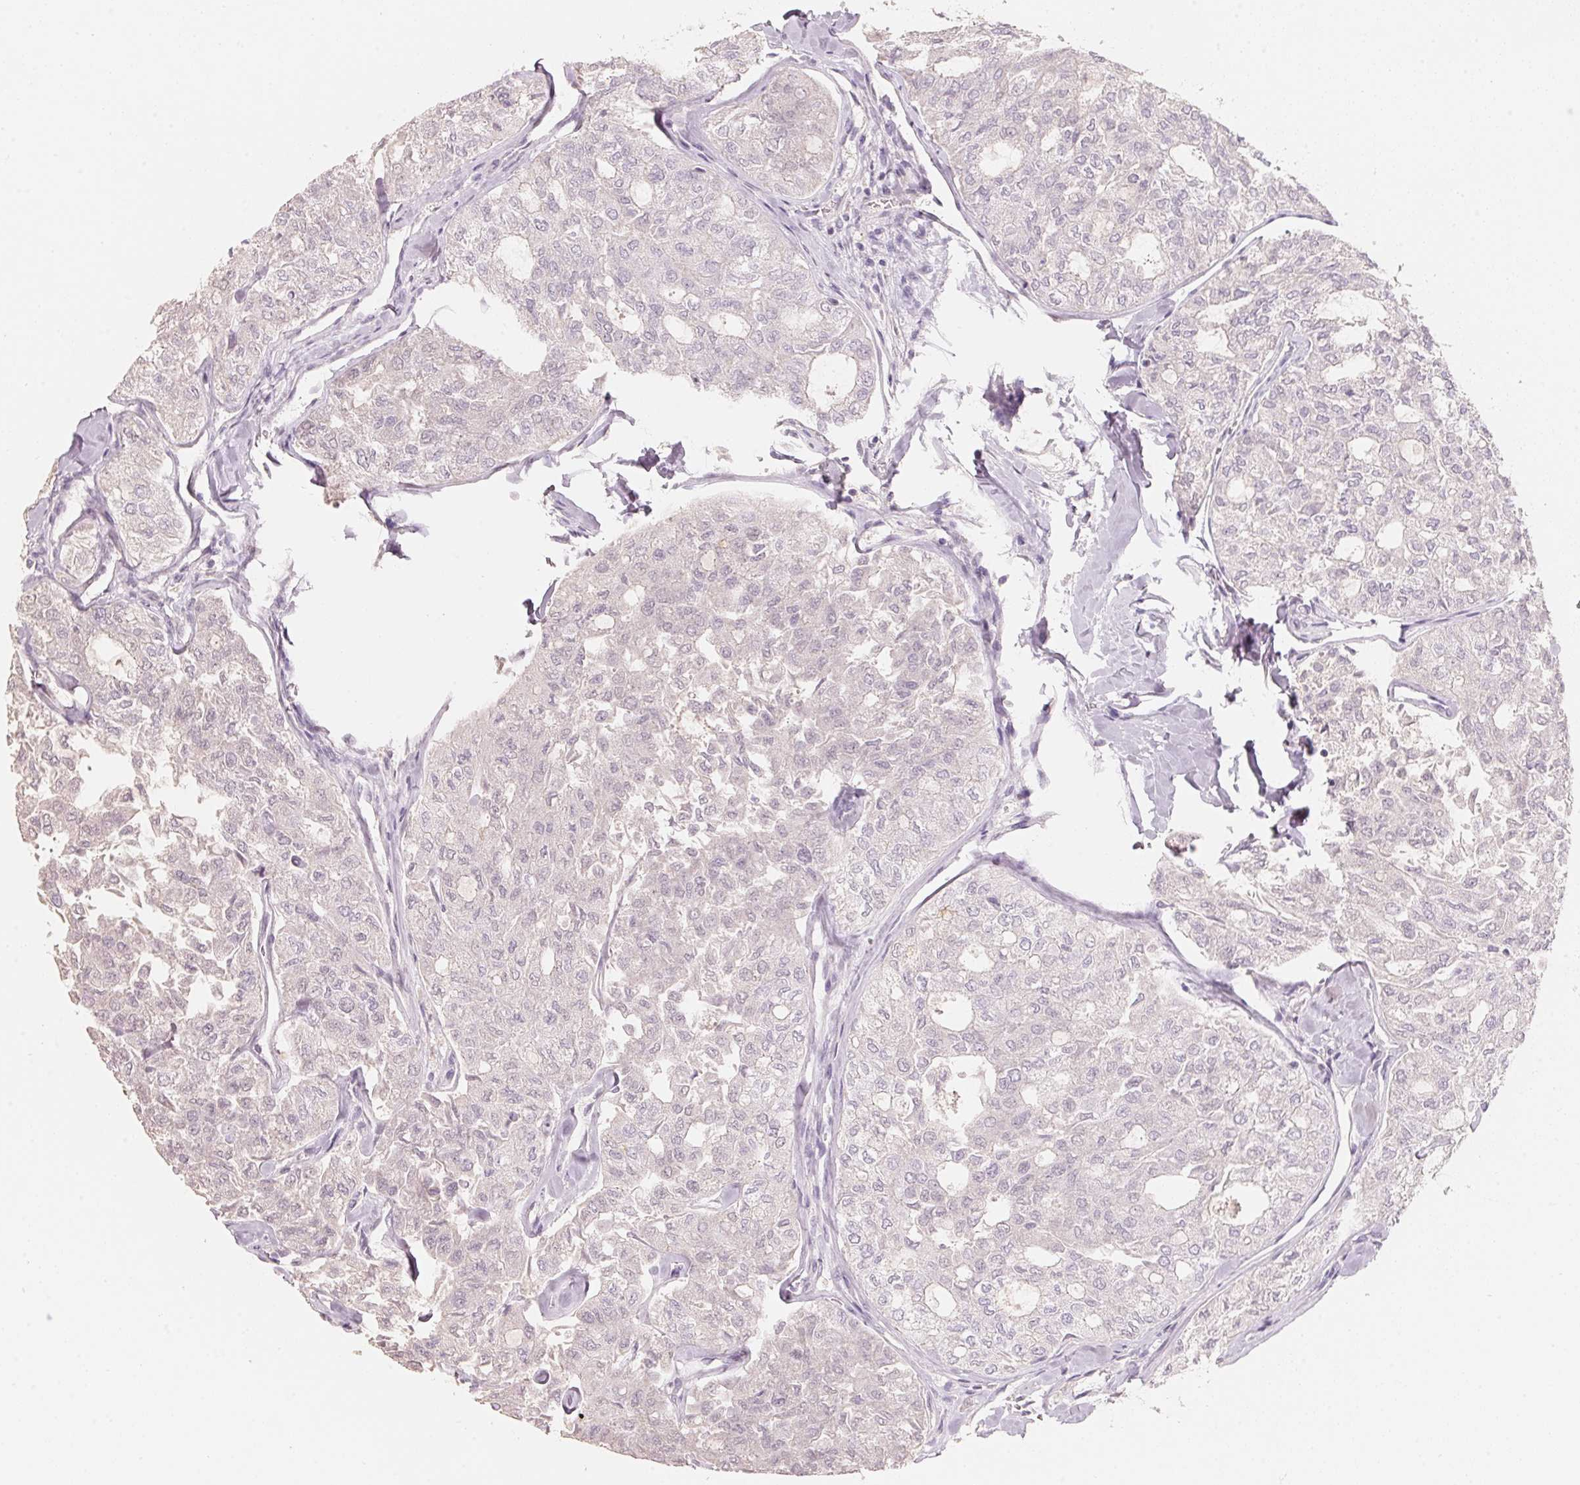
{"staining": {"intensity": "negative", "quantity": "none", "location": "none"}, "tissue": "thyroid cancer", "cell_type": "Tumor cells", "image_type": "cancer", "snomed": [{"axis": "morphology", "description": "Follicular adenoma carcinoma, NOS"}, {"axis": "topography", "description": "Thyroid gland"}], "caption": "IHC micrograph of human thyroid cancer stained for a protein (brown), which displays no positivity in tumor cells.", "gene": "TP53AIP1", "patient": {"sex": "male", "age": 75}}